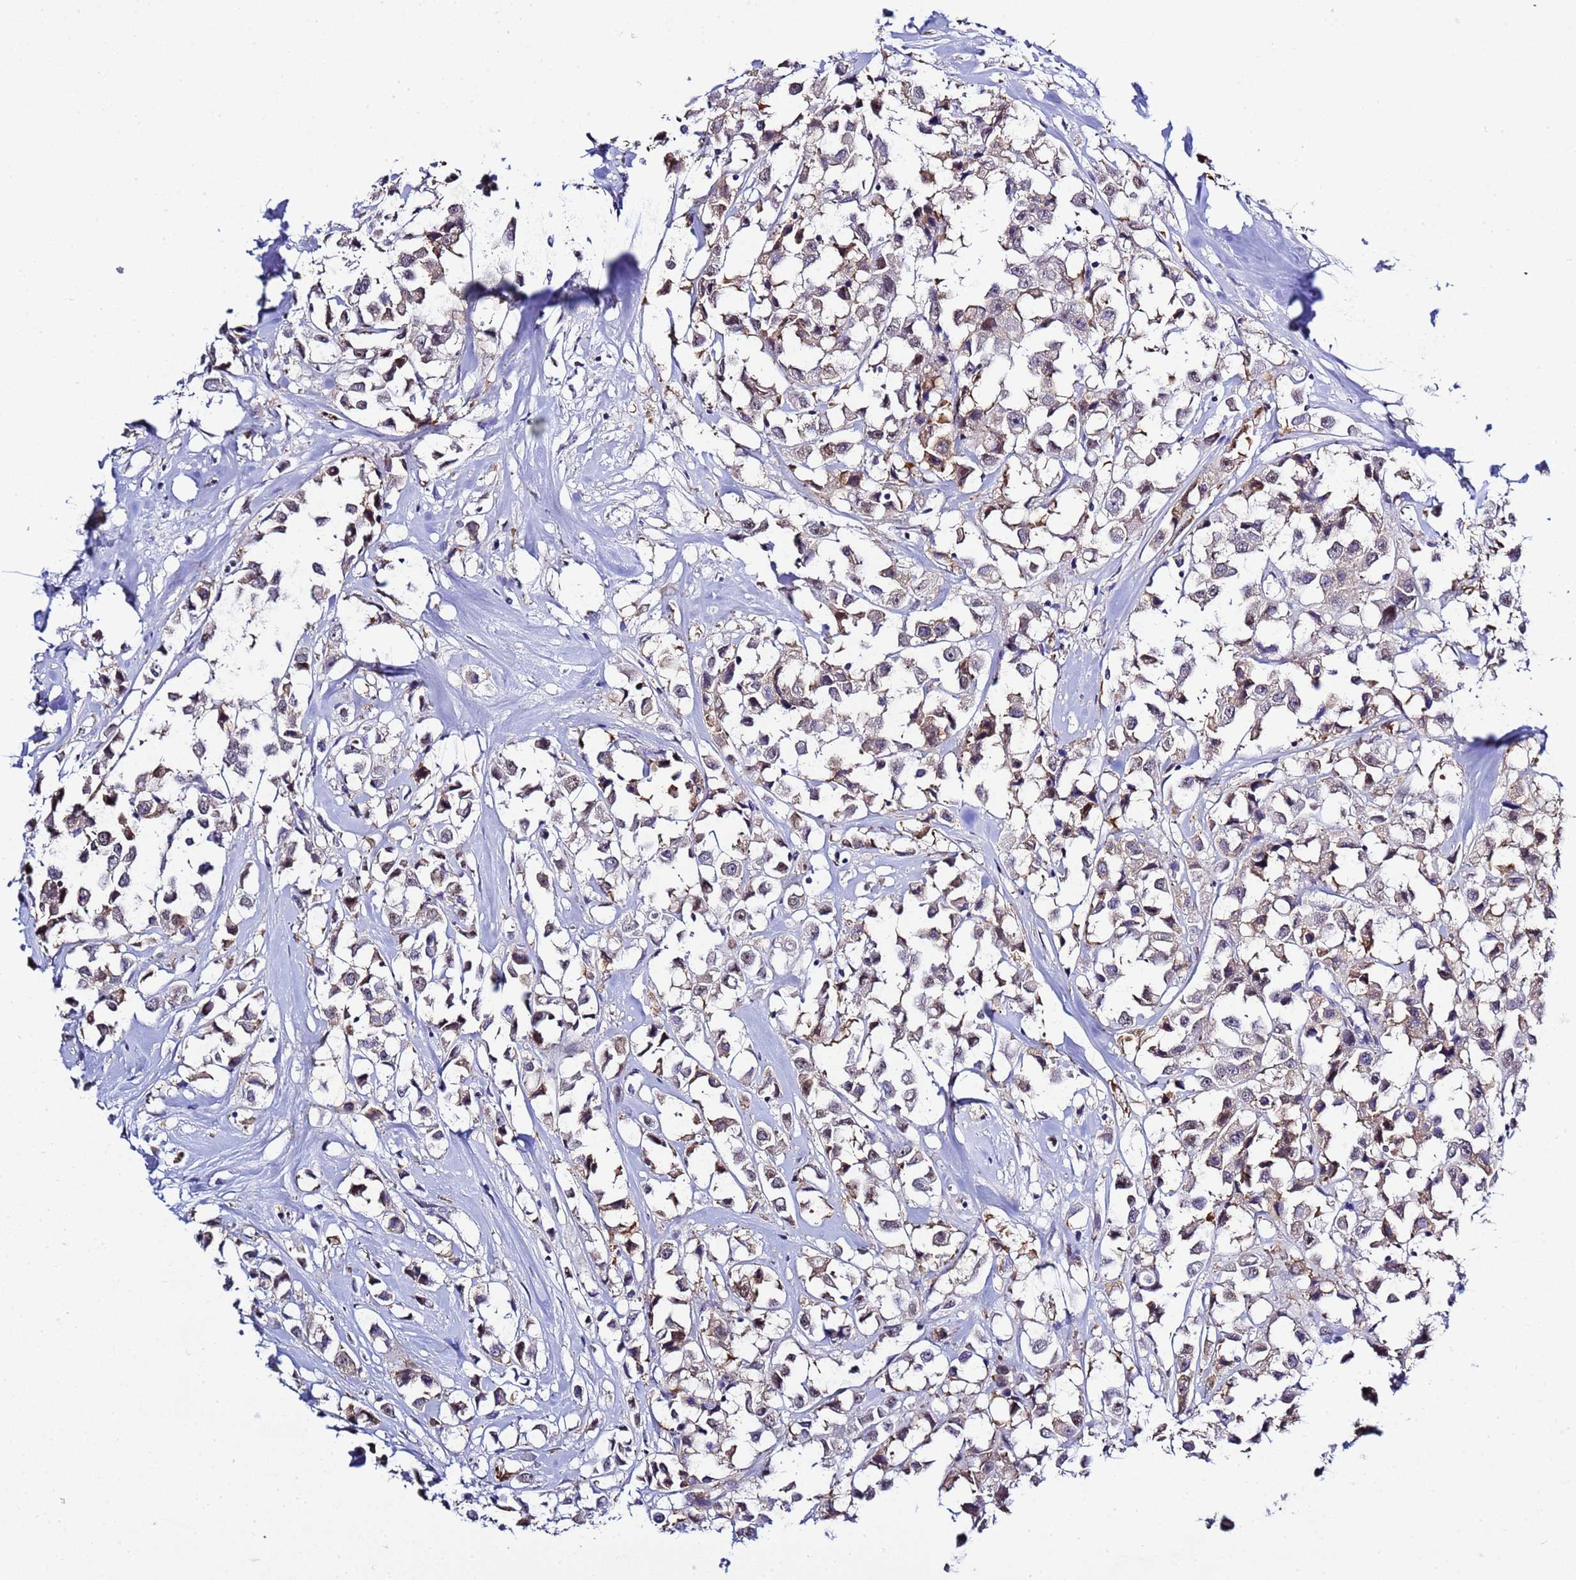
{"staining": {"intensity": "weak", "quantity": "25%-75%", "location": "nuclear"}, "tissue": "breast cancer", "cell_type": "Tumor cells", "image_type": "cancer", "snomed": [{"axis": "morphology", "description": "Duct carcinoma"}, {"axis": "topography", "description": "Breast"}], "caption": "Weak nuclear staining for a protein is identified in about 25%-75% of tumor cells of breast invasive ductal carcinoma using immunohistochemistry (IHC).", "gene": "ACTL6B", "patient": {"sex": "female", "age": 61}}